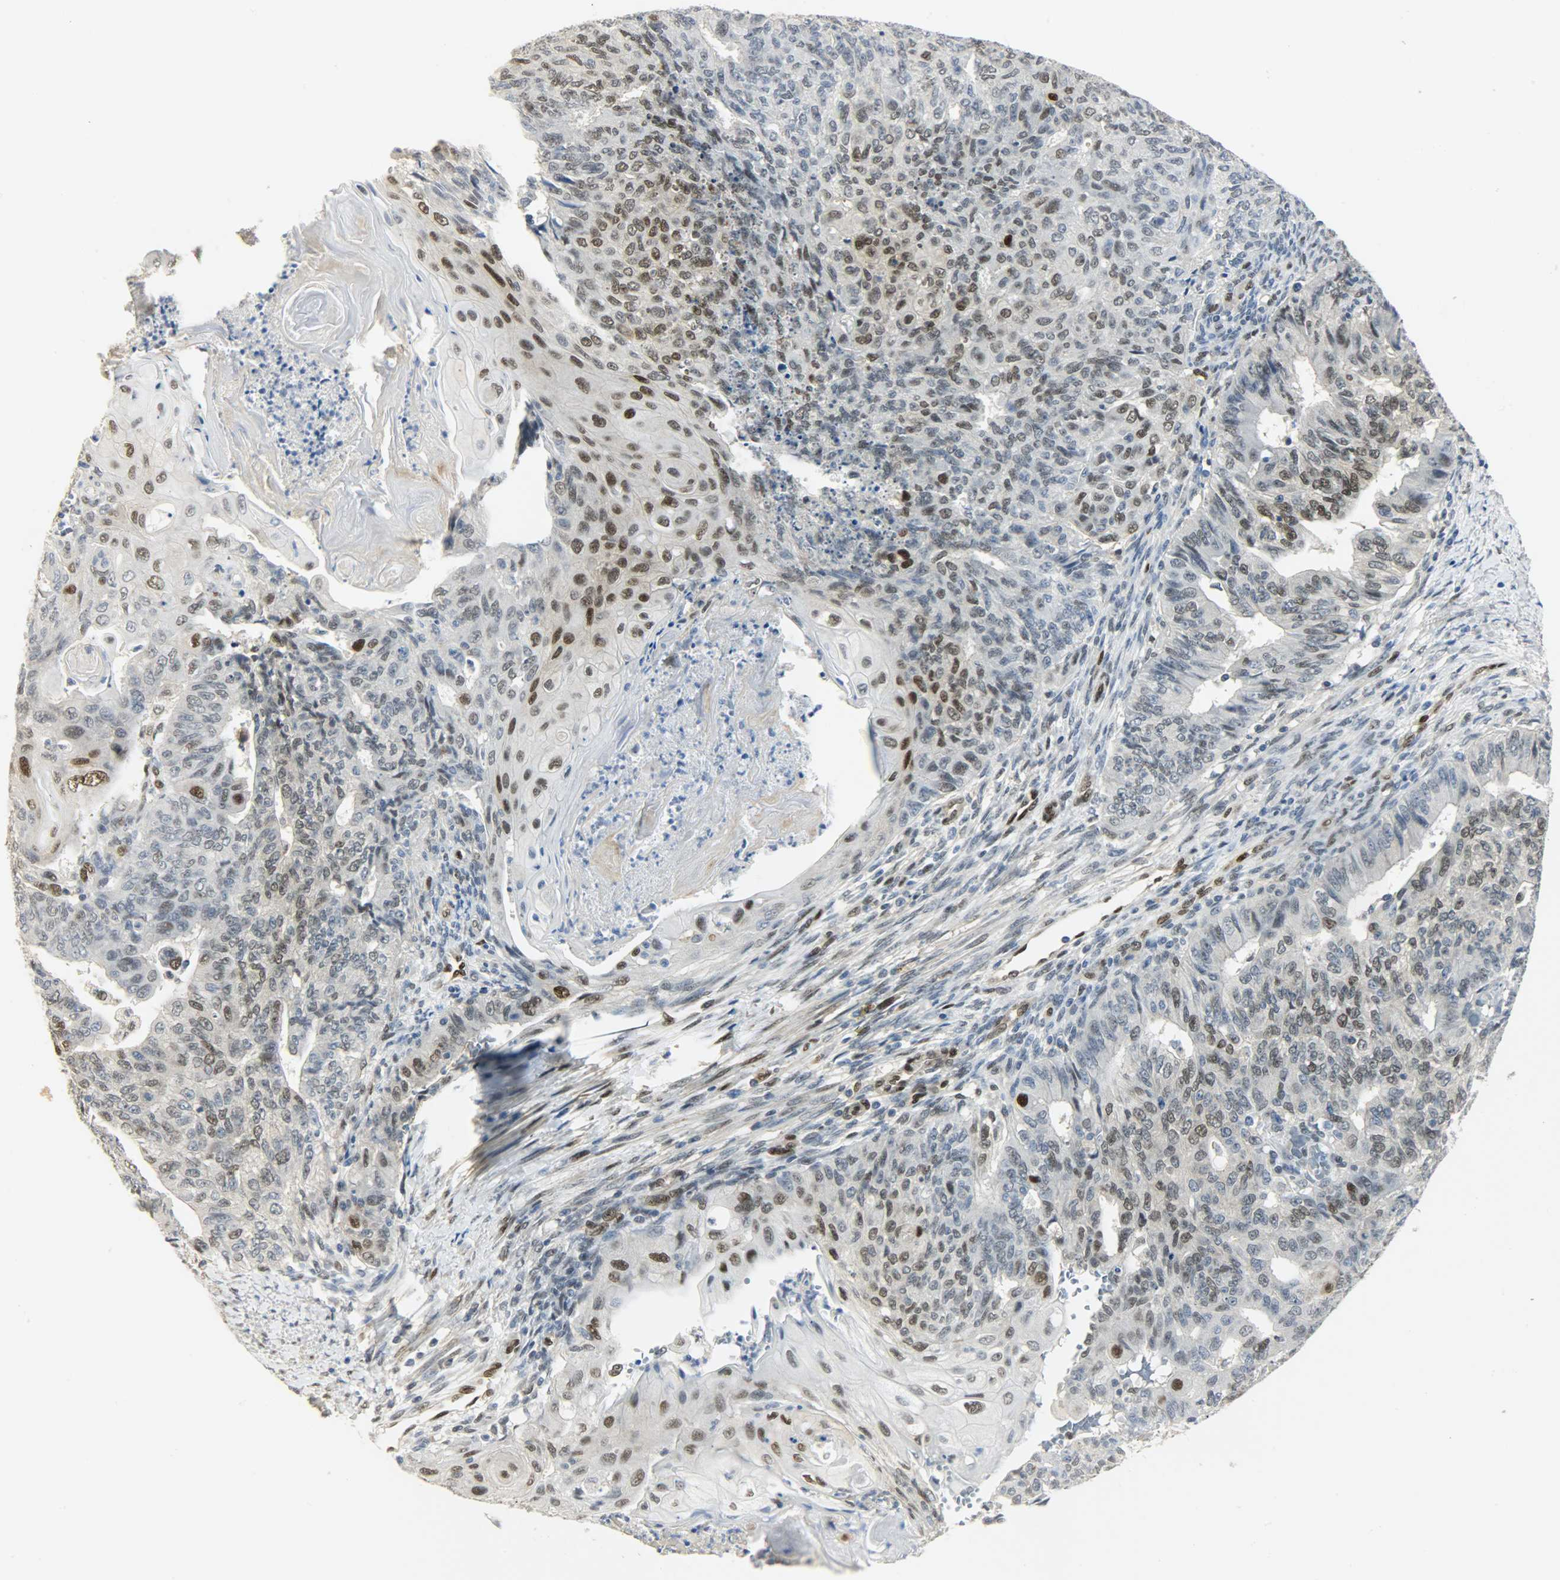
{"staining": {"intensity": "strong", "quantity": "<25%", "location": "nuclear"}, "tissue": "endometrial cancer", "cell_type": "Tumor cells", "image_type": "cancer", "snomed": [{"axis": "morphology", "description": "Neoplasm, malignant, NOS"}, {"axis": "topography", "description": "Endometrium"}], "caption": "Immunohistochemistry photomicrograph of neoplastic tissue: malignant neoplasm (endometrial) stained using IHC shows medium levels of strong protein expression localized specifically in the nuclear of tumor cells, appearing as a nuclear brown color.", "gene": "NPEPL1", "patient": {"sex": "female", "age": 74}}